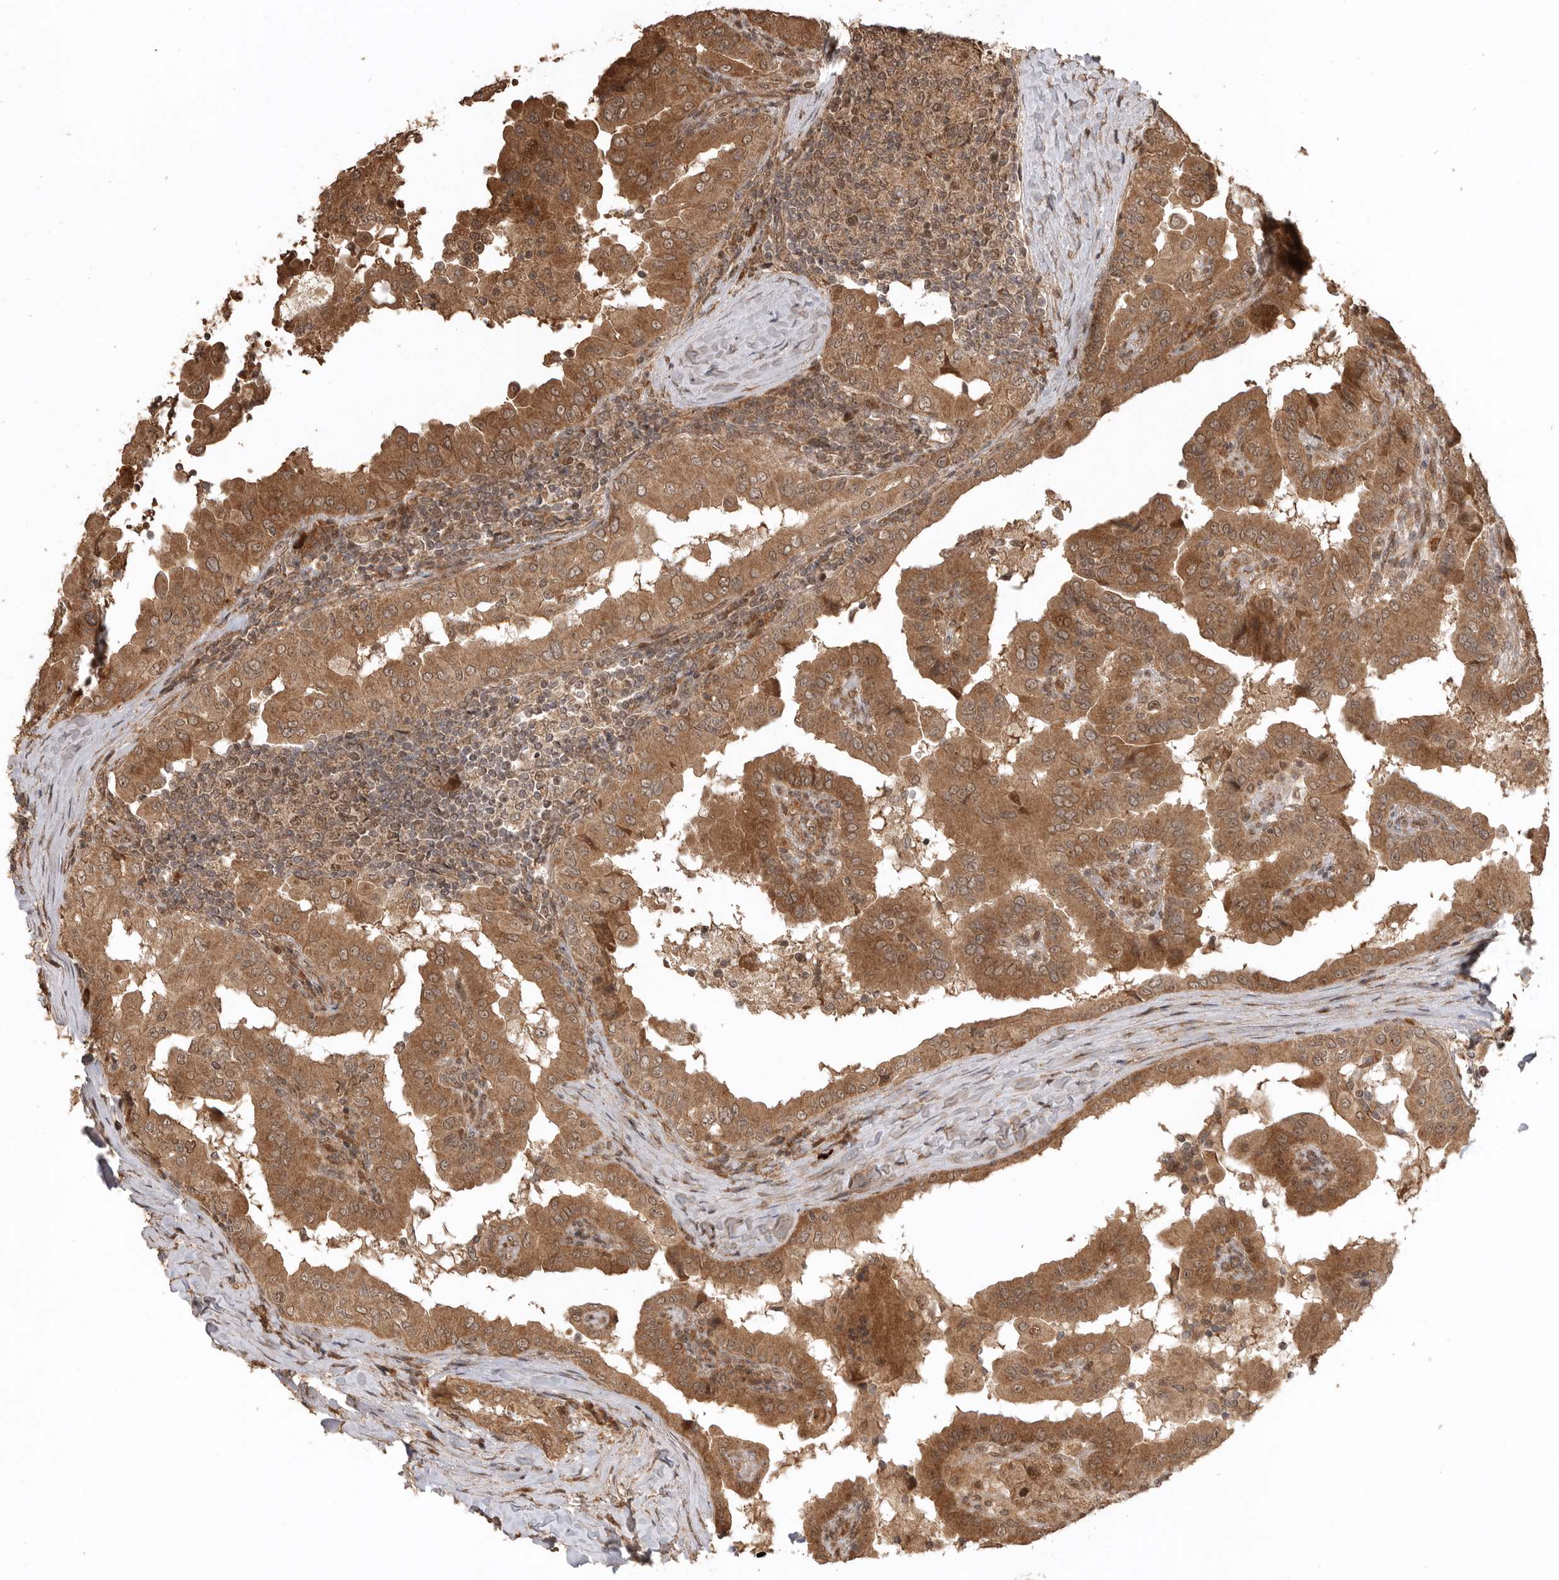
{"staining": {"intensity": "moderate", "quantity": ">75%", "location": "cytoplasmic/membranous"}, "tissue": "thyroid cancer", "cell_type": "Tumor cells", "image_type": "cancer", "snomed": [{"axis": "morphology", "description": "Papillary adenocarcinoma, NOS"}, {"axis": "topography", "description": "Thyroid gland"}], "caption": "Human thyroid cancer (papillary adenocarcinoma) stained for a protein (brown) reveals moderate cytoplasmic/membranous positive expression in about >75% of tumor cells.", "gene": "BOC", "patient": {"sex": "male", "age": 33}}